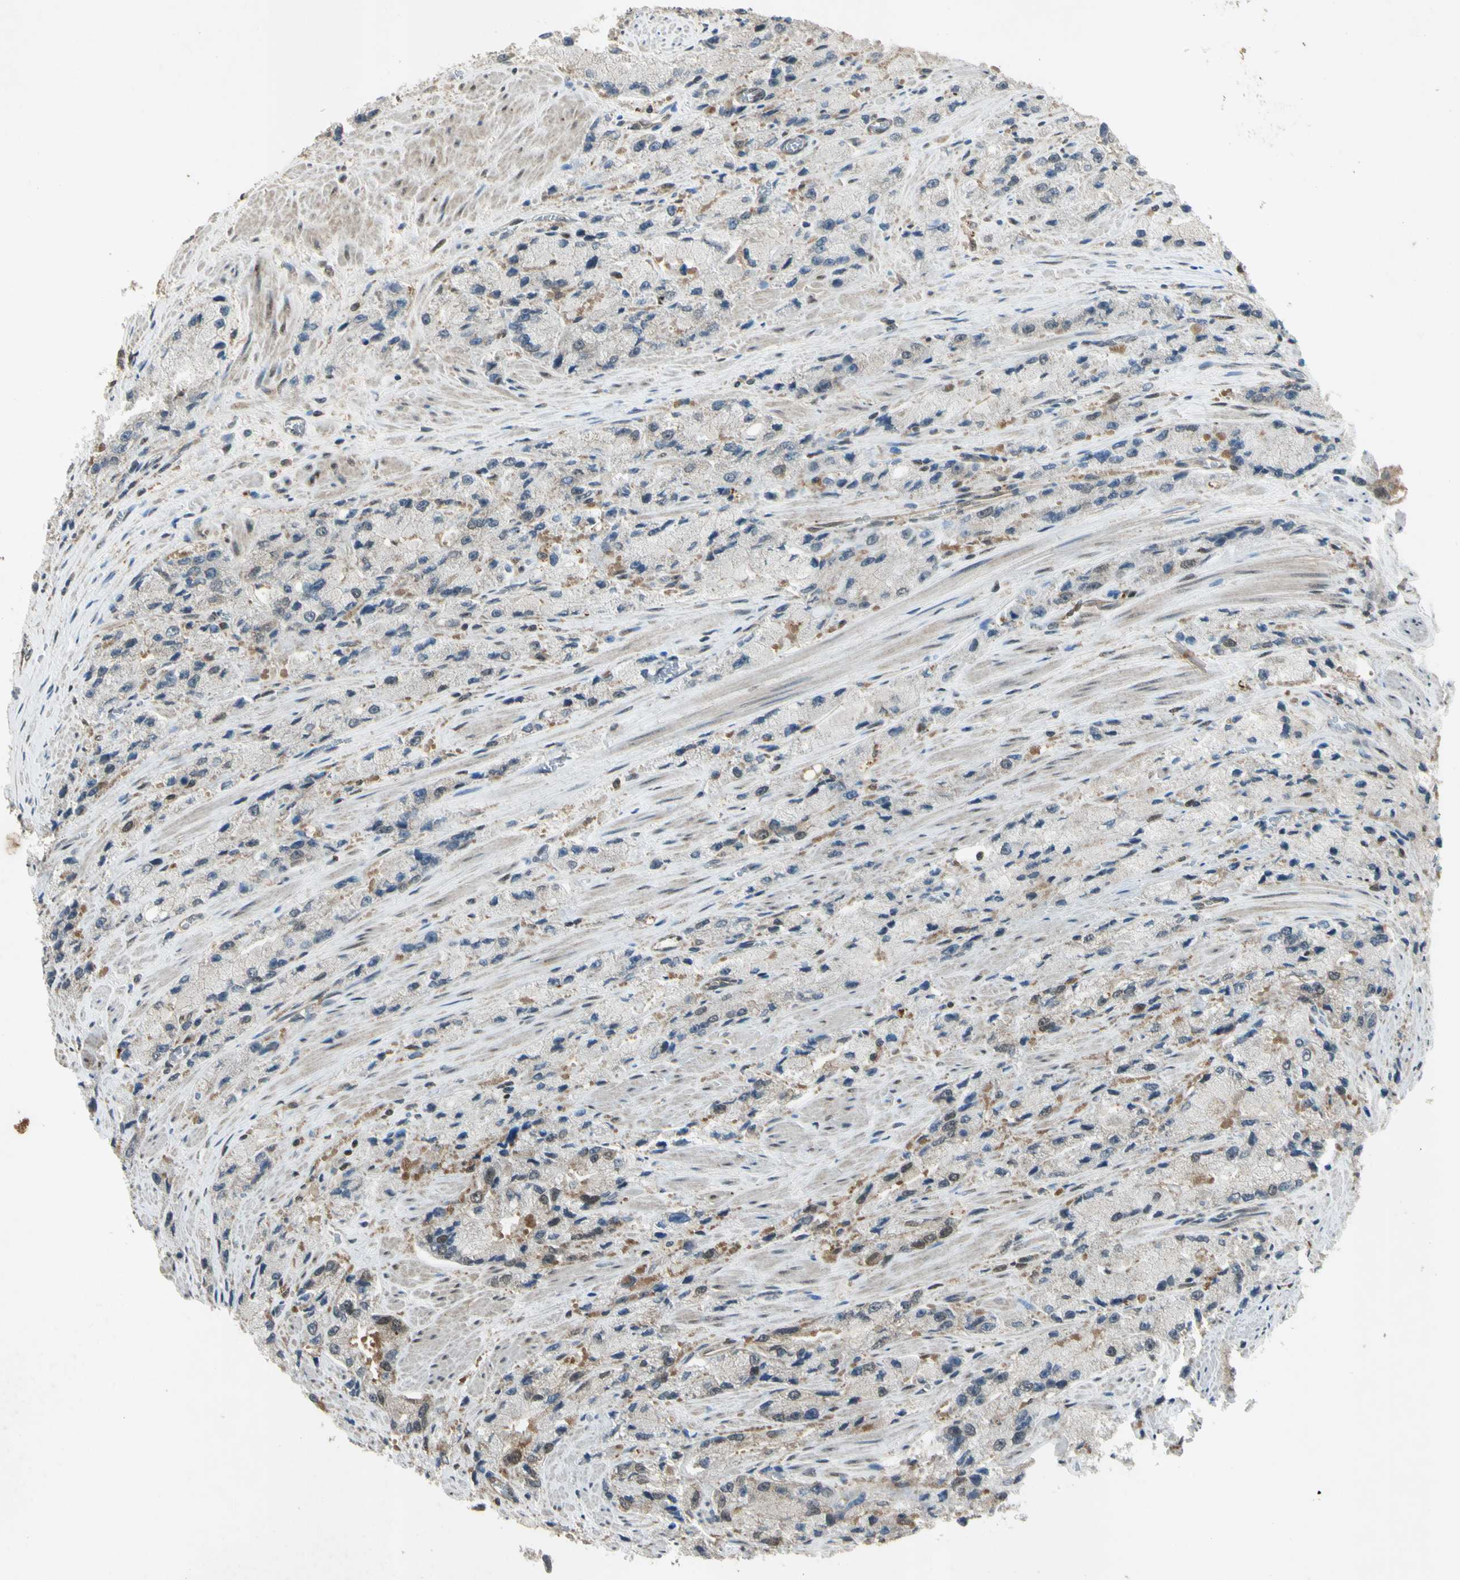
{"staining": {"intensity": "weak", "quantity": "<25%", "location": "cytoplasmic/membranous"}, "tissue": "prostate cancer", "cell_type": "Tumor cells", "image_type": "cancer", "snomed": [{"axis": "morphology", "description": "Adenocarcinoma, High grade"}, {"axis": "topography", "description": "Prostate"}], "caption": "Protein analysis of prostate cancer (adenocarcinoma (high-grade)) reveals no significant positivity in tumor cells.", "gene": "PSMD5", "patient": {"sex": "male", "age": 58}}